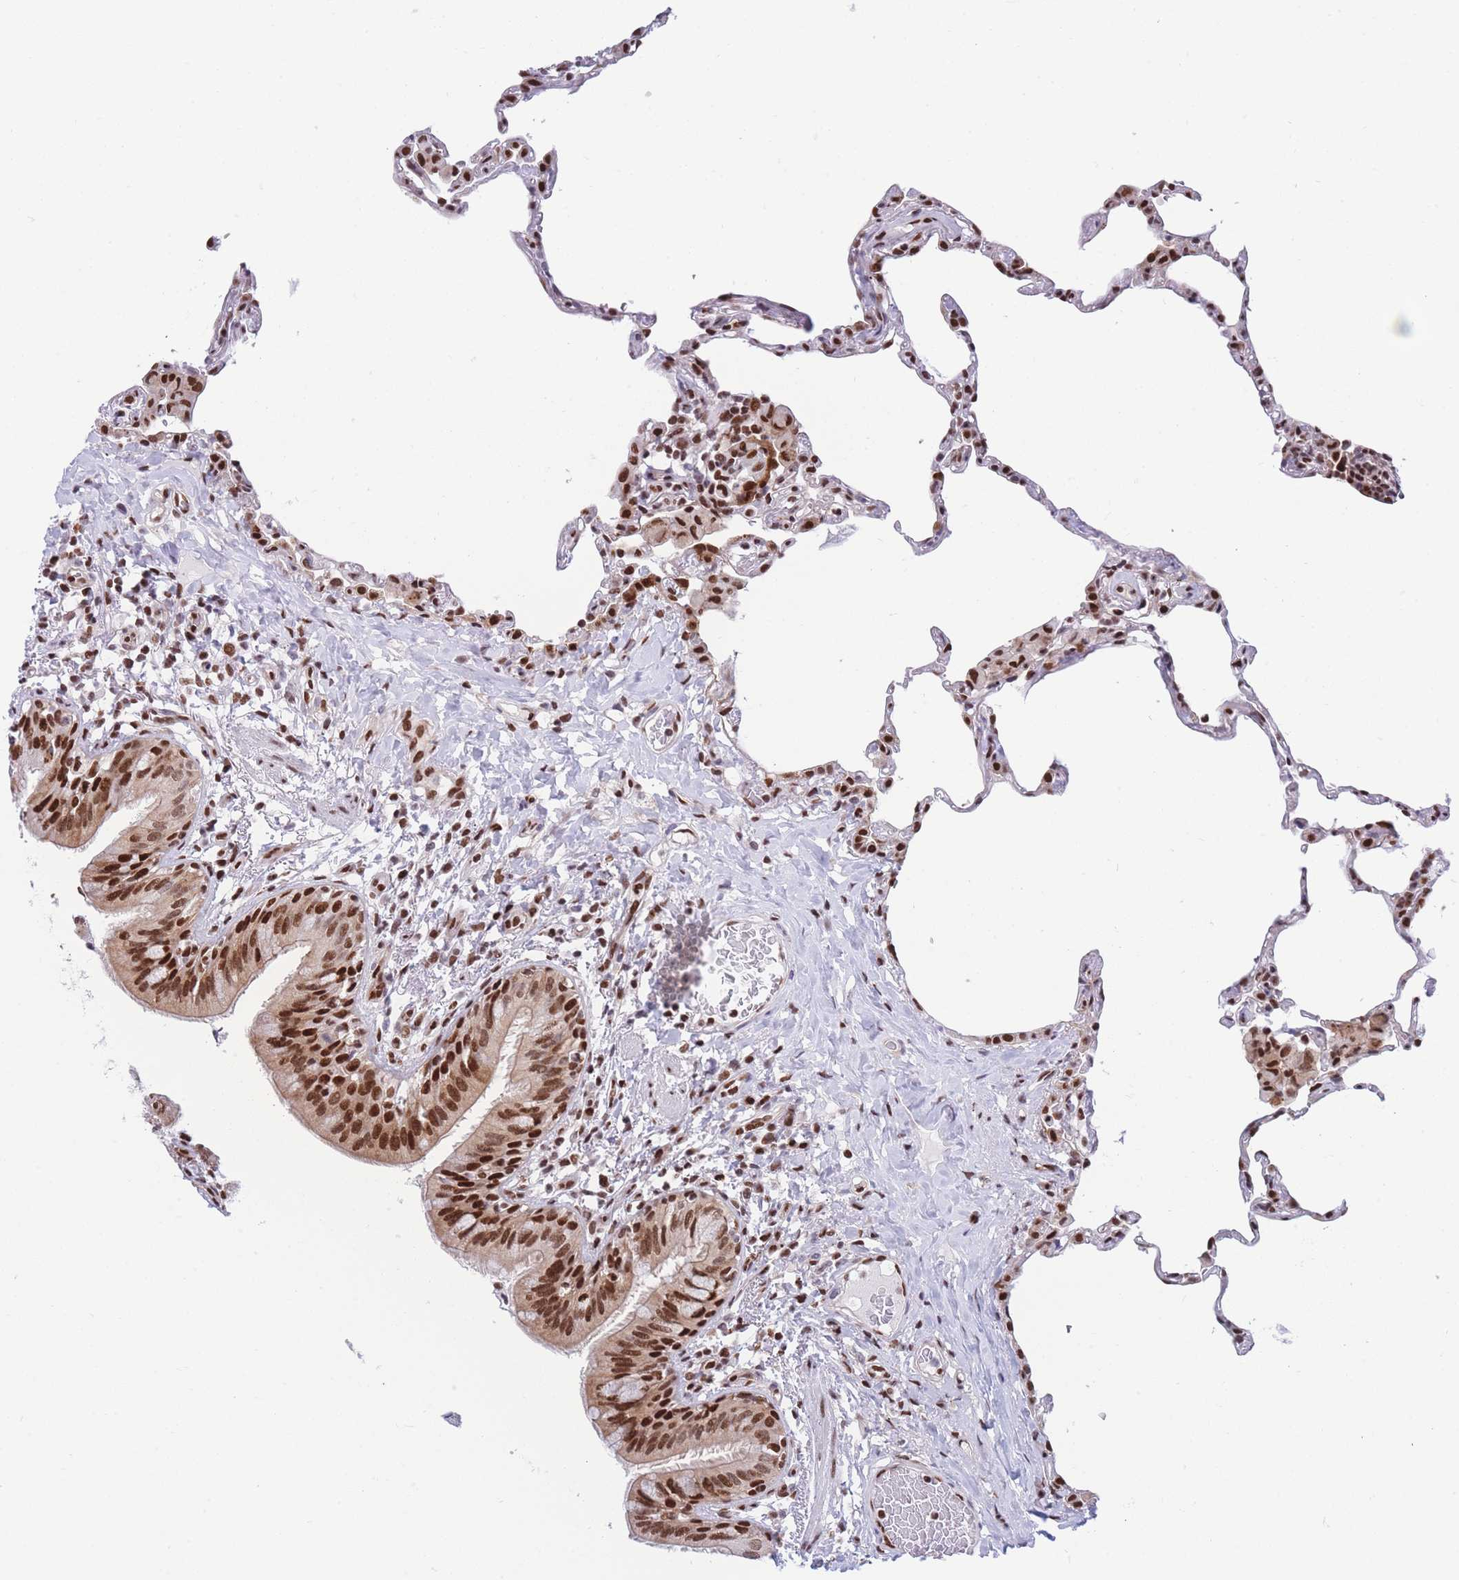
{"staining": {"intensity": "strong", "quantity": "25%-75%", "location": "nuclear"}, "tissue": "lung", "cell_type": "Alveolar cells", "image_type": "normal", "snomed": [{"axis": "morphology", "description": "Normal tissue, NOS"}, {"axis": "topography", "description": "Lung"}], "caption": "Immunohistochemistry (IHC) histopathology image of benign lung: lung stained using immunohistochemistry (IHC) shows high levels of strong protein expression localized specifically in the nuclear of alveolar cells, appearing as a nuclear brown color.", "gene": "DNAJC3", "patient": {"sex": "female", "age": 57}}